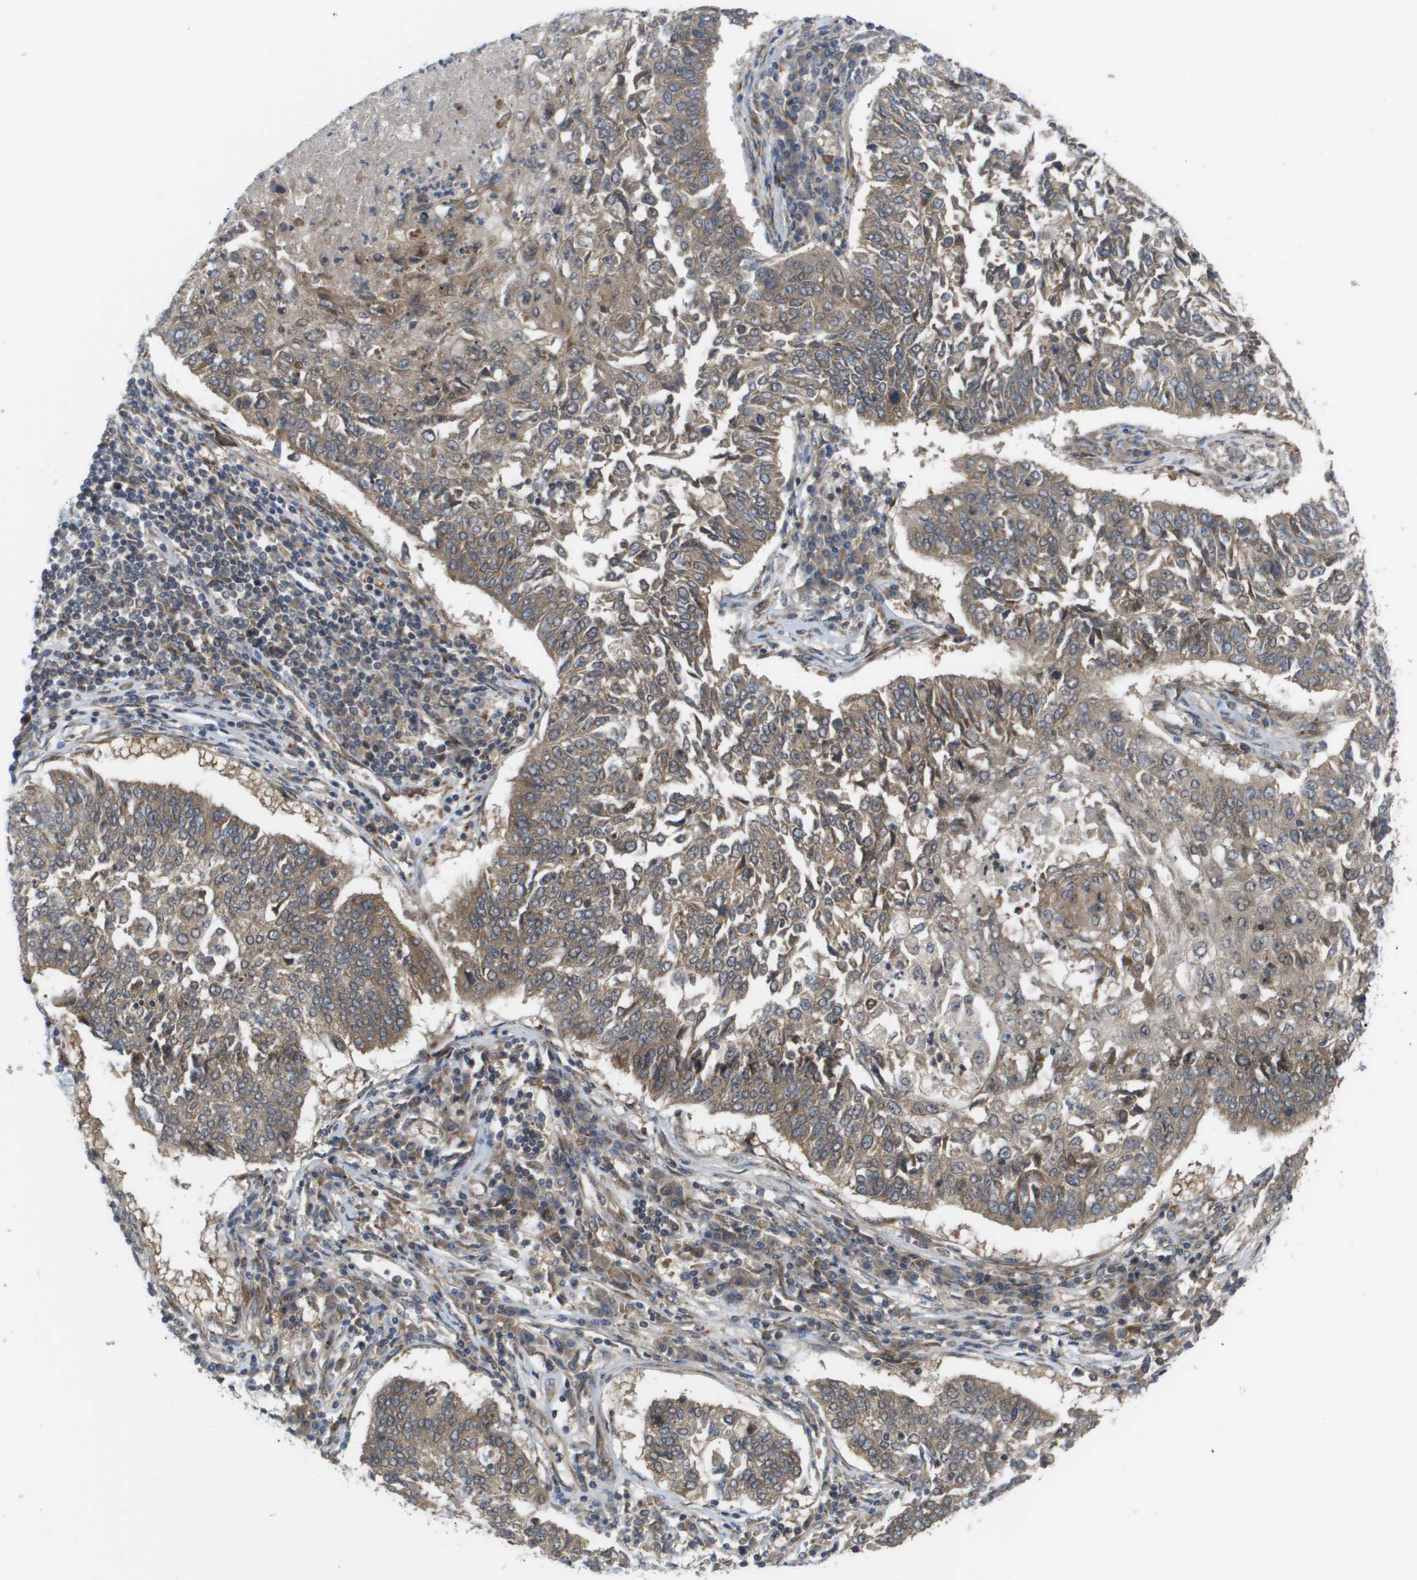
{"staining": {"intensity": "weak", "quantity": ">75%", "location": "cytoplasmic/membranous"}, "tissue": "lung cancer", "cell_type": "Tumor cells", "image_type": "cancer", "snomed": [{"axis": "morphology", "description": "Normal tissue, NOS"}, {"axis": "morphology", "description": "Squamous cell carcinoma, NOS"}, {"axis": "topography", "description": "Cartilage tissue"}, {"axis": "topography", "description": "Bronchus"}, {"axis": "topography", "description": "Lung"}], "caption": "A high-resolution histopathology image shows IHC staining of lung cancer, which displays weak cytoplasmic/membranous expression in approximately >75% of tumor cells.", "gene": "CTPS2", "patient": {"sex": "female", "age": 49}}